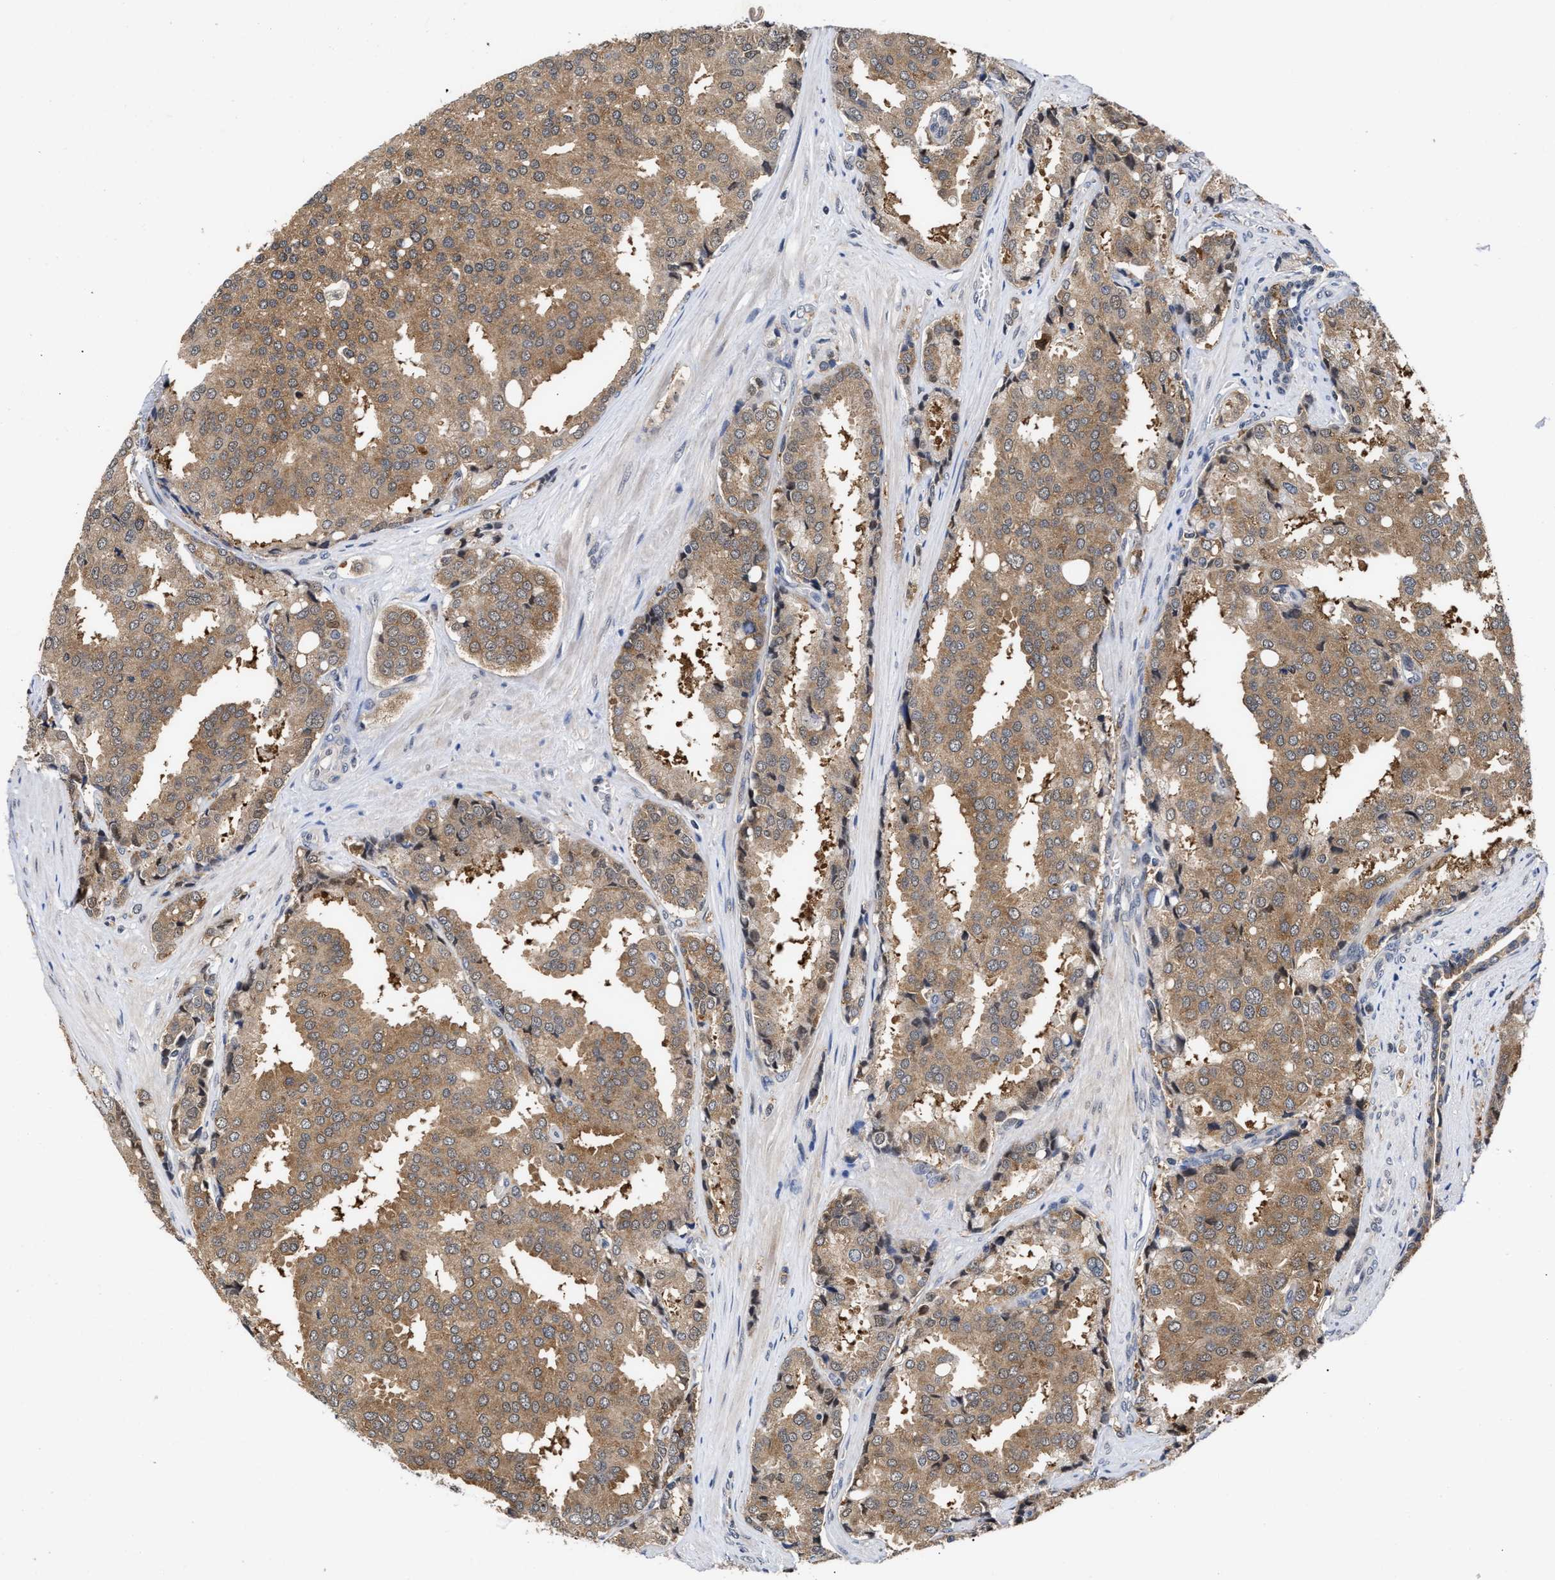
{"staining": {"intensity": "moderate", "quantity": ">75%", "location": "cytoplasmic/membranous"}, "tissue": "prostate cancer", "cell_type": "Tumor cells", "image_type": "cancer", "snomed": [{"axis": "morphology", "description": "Adenocarcinoma, High grade"}, {"axis": "topography", "description": "Prostate"}], "caption": "Immunohistochemical staining of prostate cancer displays moderate cytoplasmic/membranous protein expression in approximately >75% of tumor cells. (Brightfield microscopy of DAB IHC at high magnification).", "gene": "CLIP2", "patient": {"sex": "male", "age": 50}}